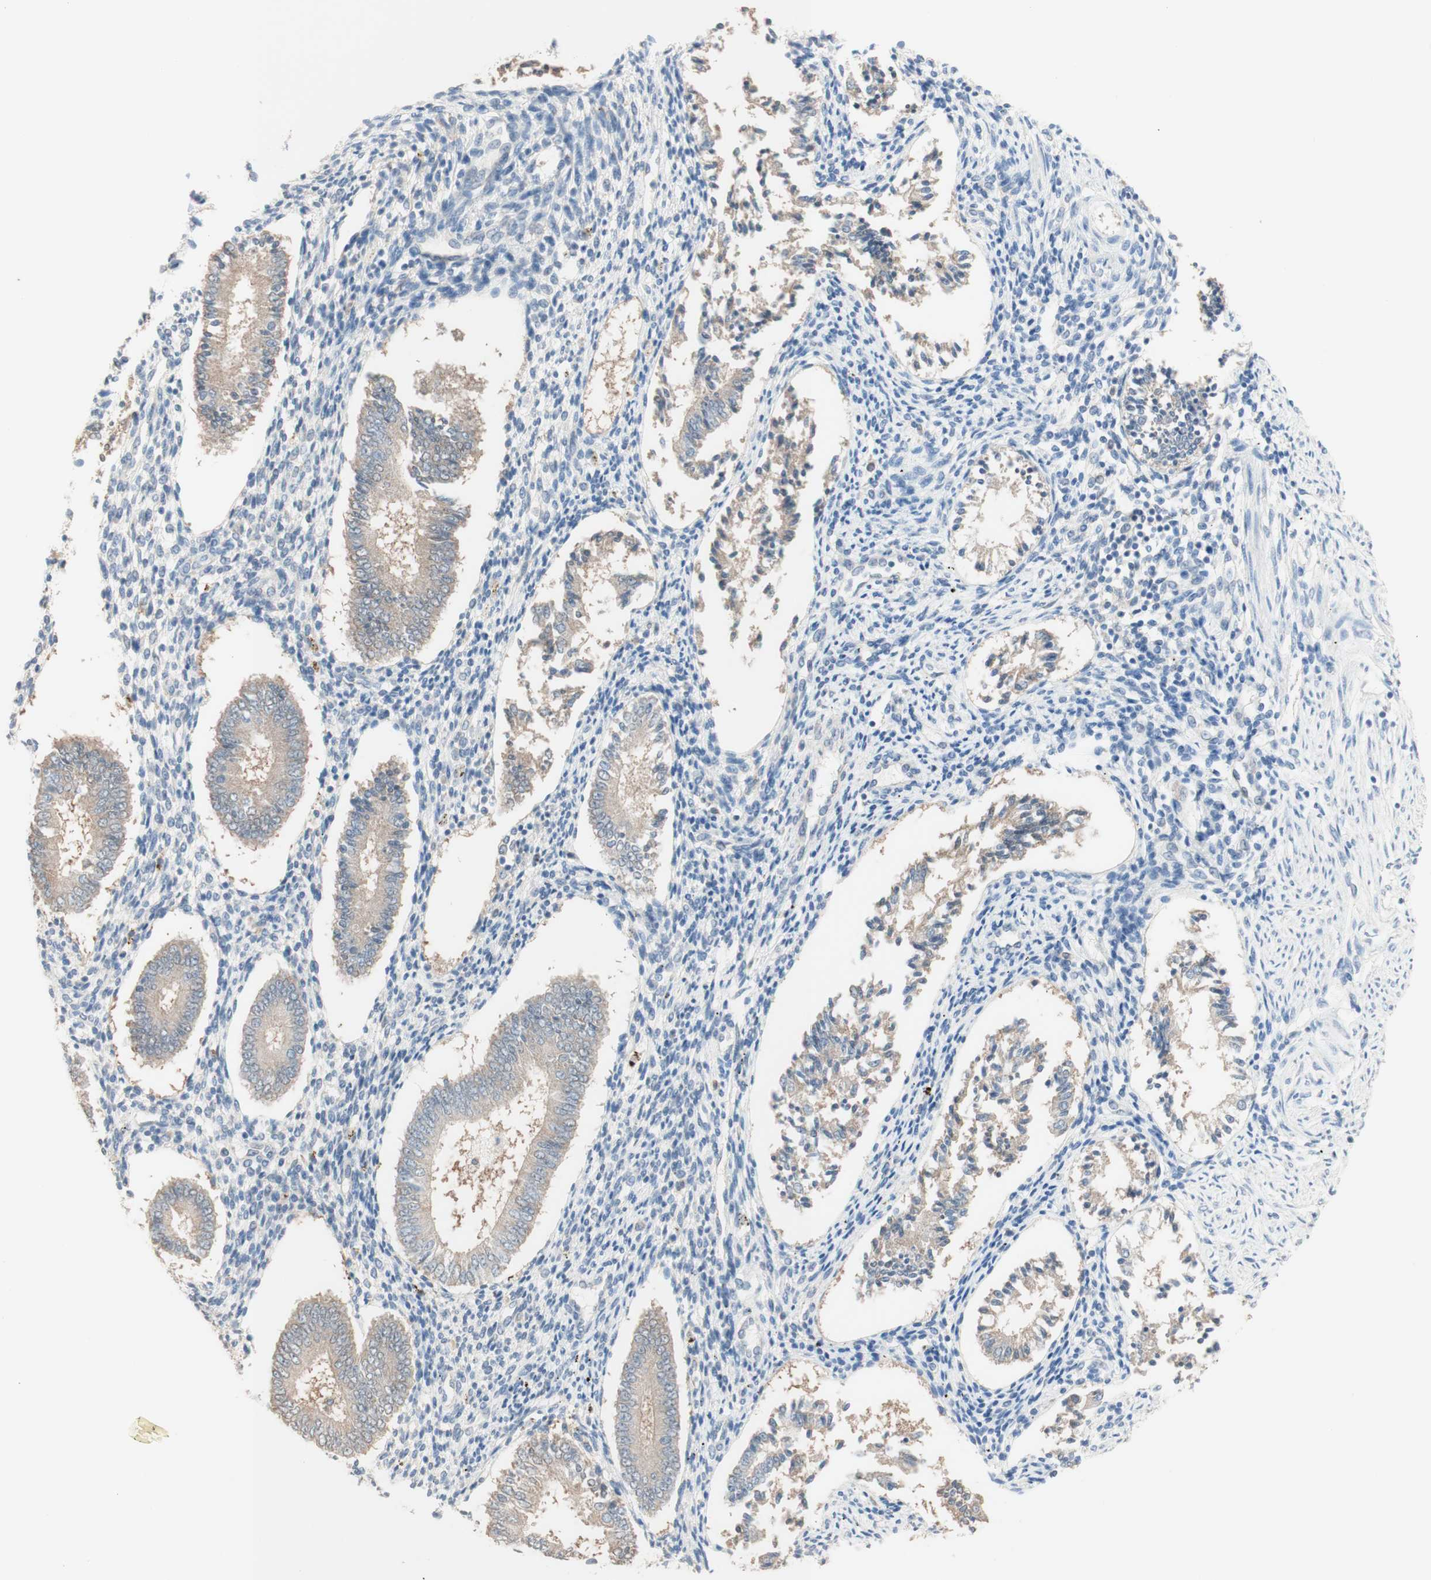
{"staining": {"intensity": "weak", "quantity": "<25%", "location": "cytoplasmic/membranous"}, "tissue": "endometrium", "cell_type": "Cells in endometrial stroma", "image_type": "normal", "snomed": [{"axis": "morphology", "description": "Normal tissue, NOS"}, {"axis": "topography", "description": "Endometrium"}], "caption": "IHC photomicrograph of benign endometrium: human endometrium stained with DAB reveals no significant protein staining in cells in endometrial stroma. Nuclei are stained in blue.", "gene": "COMT", "patient": {"sex": "female", "age": 42}}